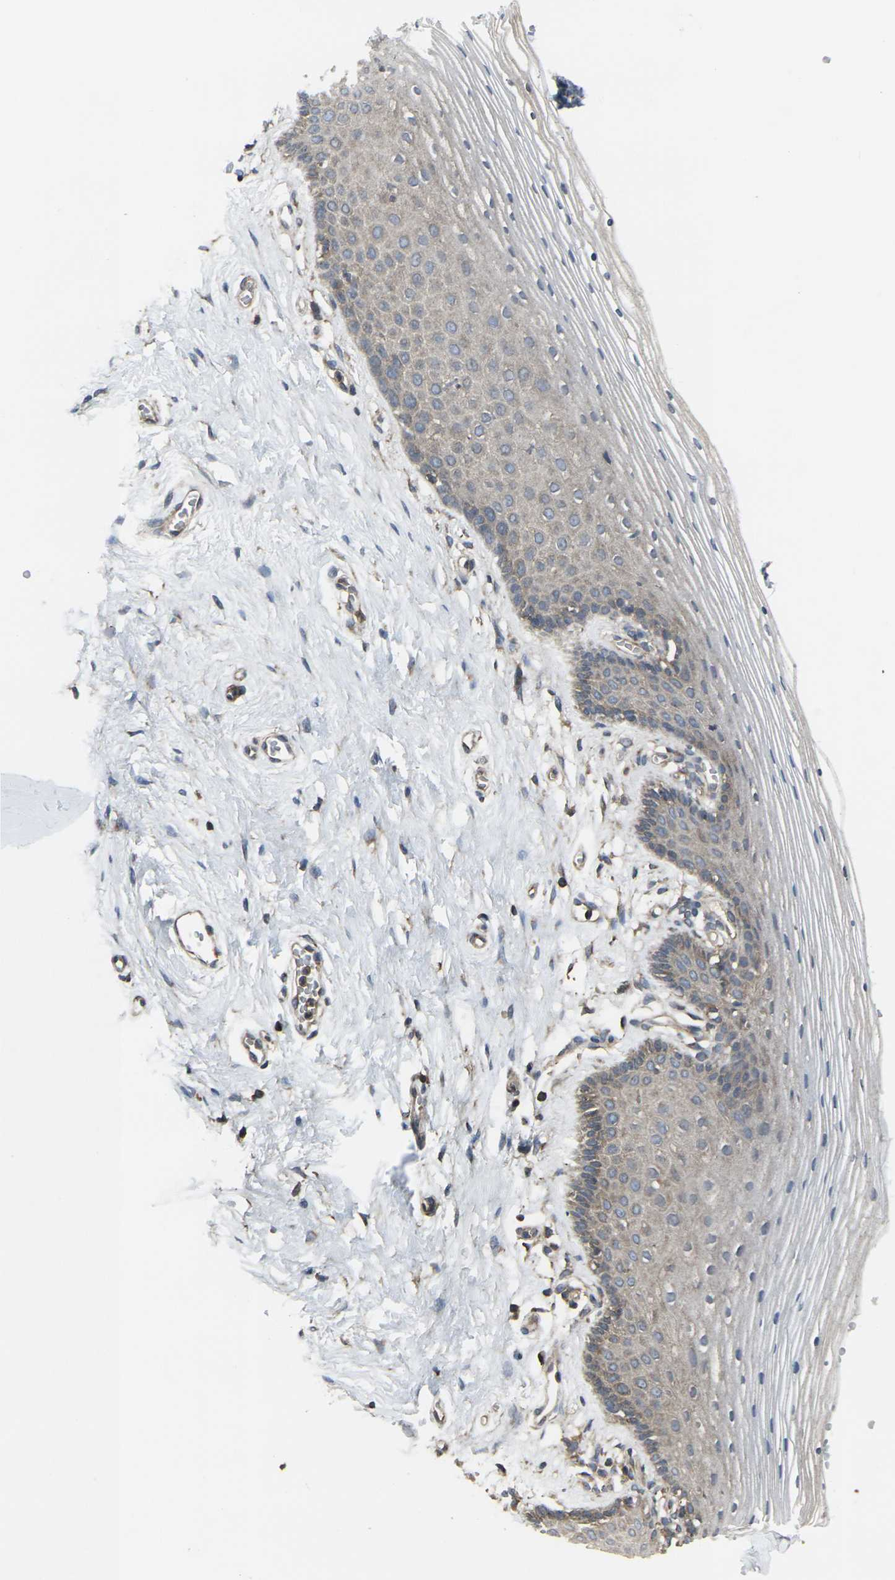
{"staining": {"intensity": "weak", "quantity": "<25%", "location": "cytoplasmic/membranous"}, "tissue": "vagina", "cell_type": "Squamous epithelial cells", "image_type": "normal", "snomed": [{"axis": "morphology", "description": "Normal tissue, NOS"}, {"axis": "topography", "description": "Vagina"}], "caption": "Protein analysis of normal vagina displays no significant staining in squamous epithelial cells.", "gene": "PRKACB", "patient": {"sex": "female", "age": 32}}